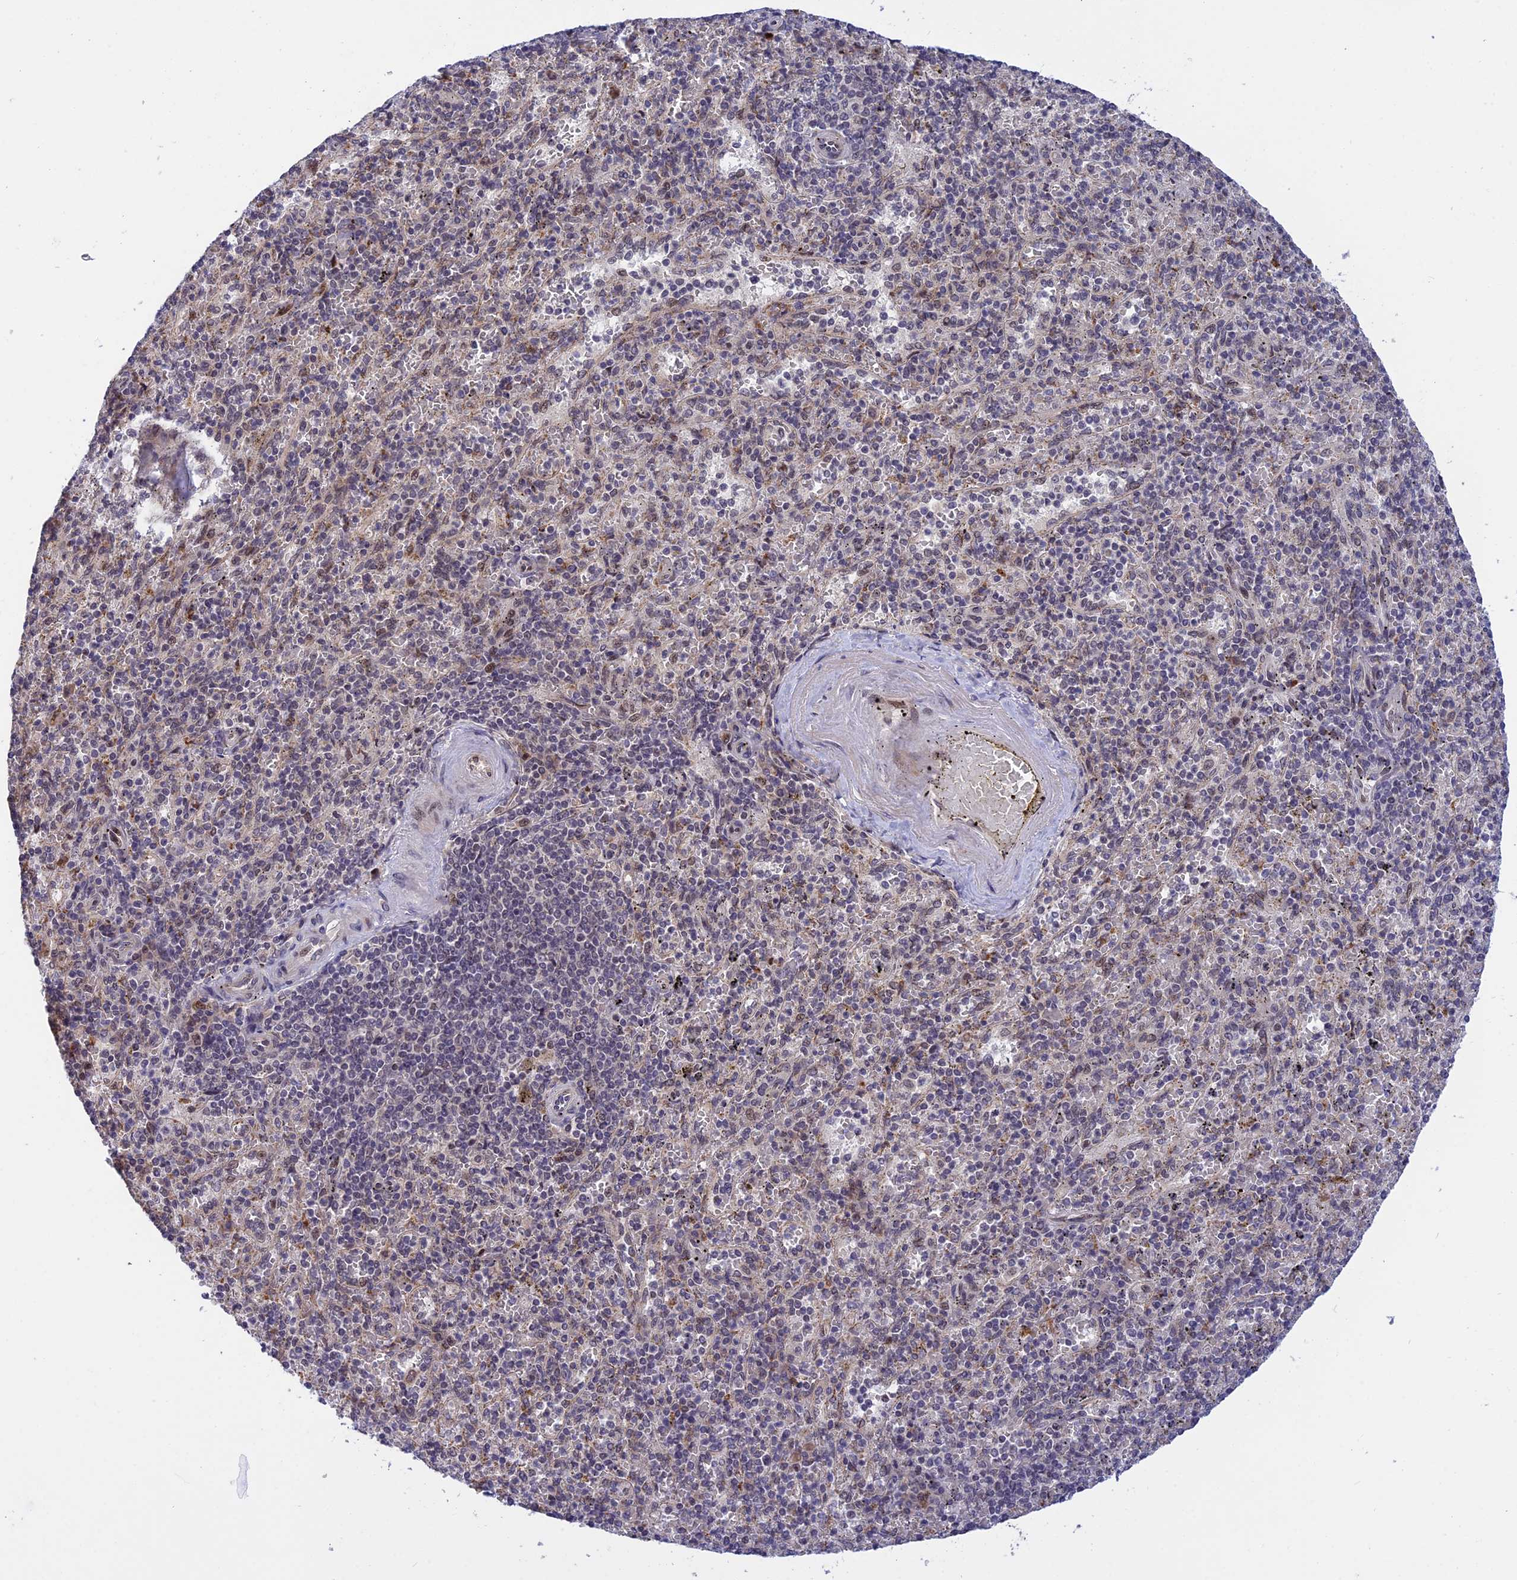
{"staining": {"intensity": "moderate", "quantity": "<25%", "location": "nuclear"}, "tissue": "spleen", "cell_type": "Cells in red pulp", "image_type": "normal", "snomed": [{"axis": "morphology", "description": "Normal tissue, NOS"}, {"axis": "topography", "description": "Spleen"}], "caption": "A photomicrograph of human spleen stained for a protein exhibits moderate nuclear brown staining in cells in red pulp. The protein is shown in brown color, while the nuclei are stained blue.", "gene": "POLR2C", "patient": {"sex": "male", "age": 82}}